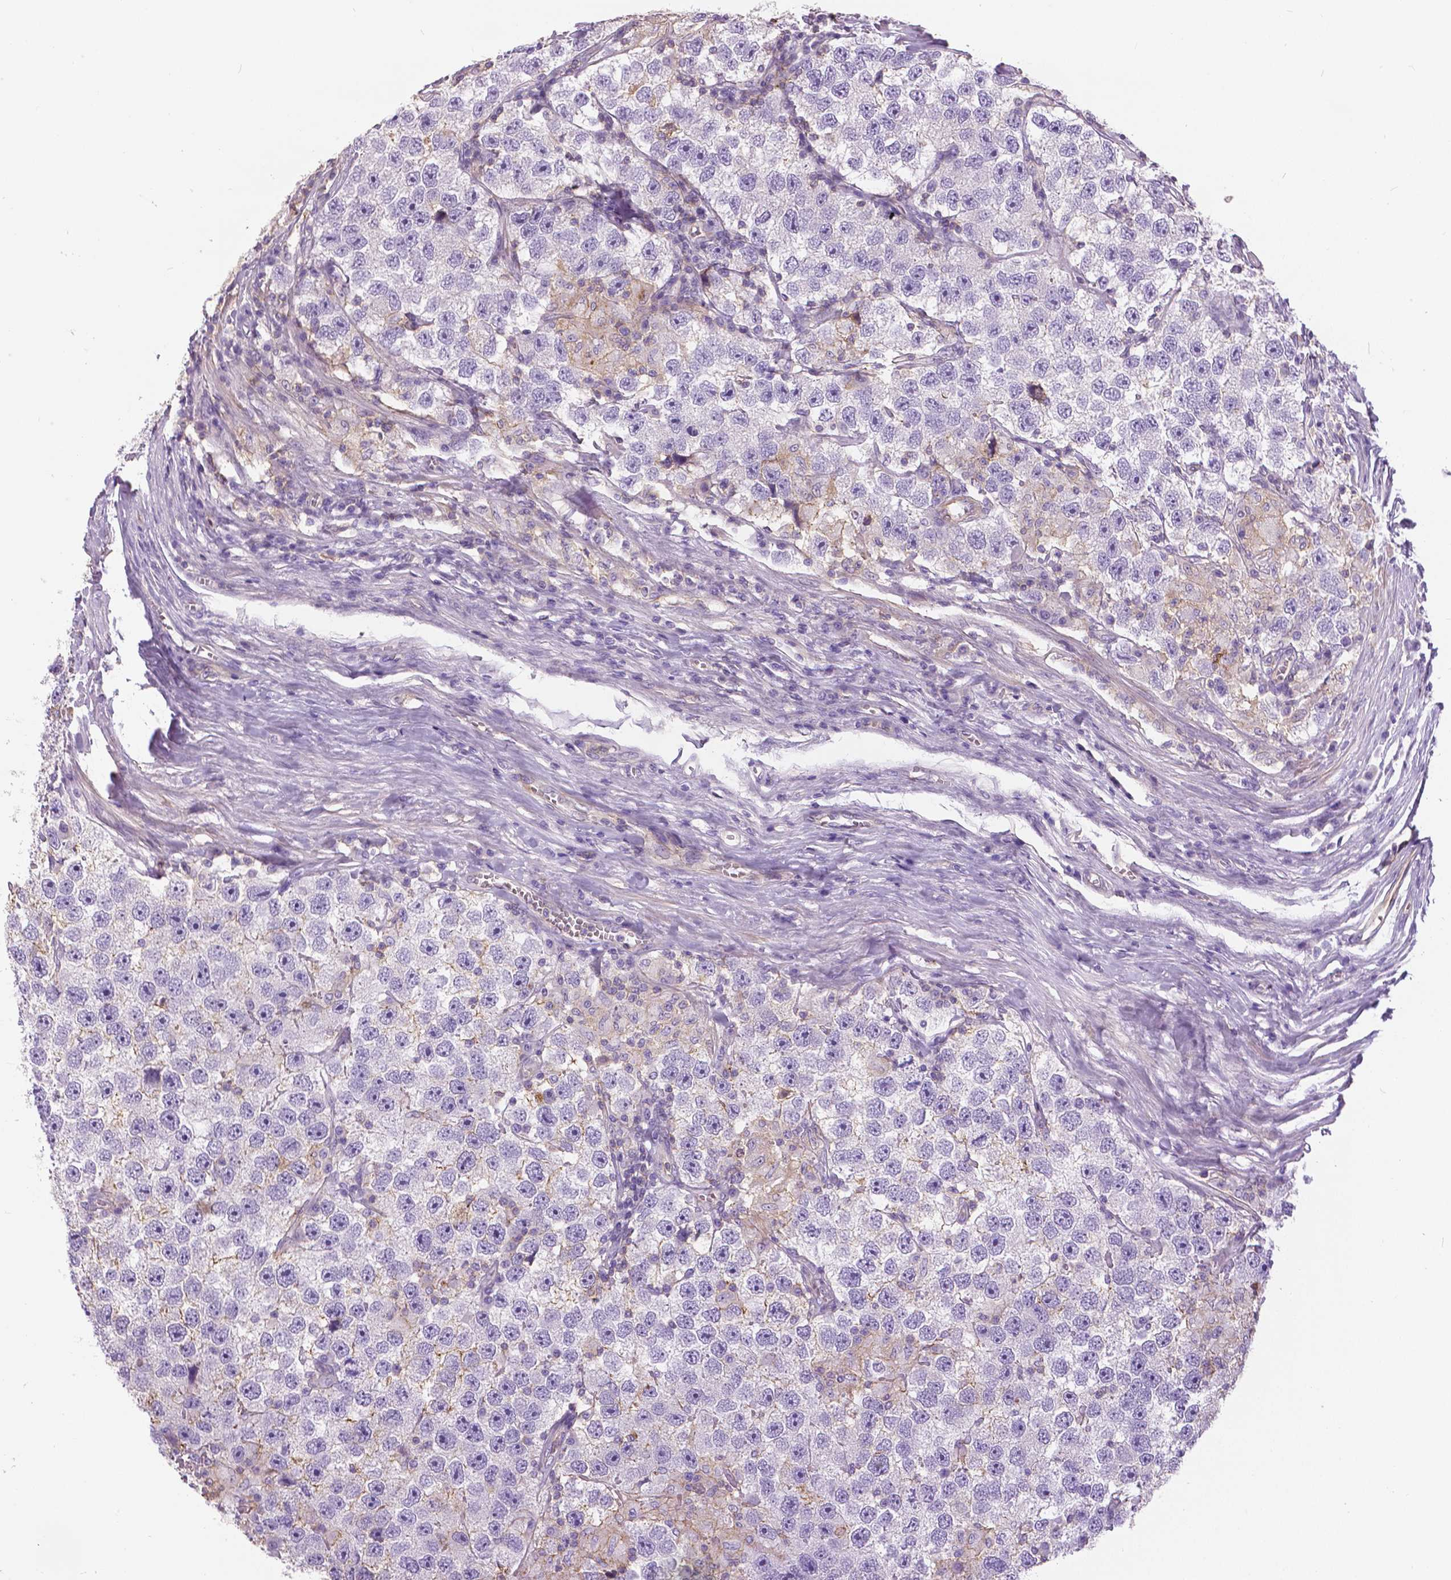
{"staining": {"intensity": "negative", "quantity": "none", "location": "none"}, "tissue": "testis cancer", "cell_type": "Tumor cells", "image_type": "cancer", "snomed": [{"axis": "morphology", "description": "Seminoma, NOS"}, {"axis": "topography", "description": "Testis"}], "caption": "A micrograph of testis seminoma stained for a protein shows no brown staining in tumor cells. (DAB (3,3'-diaminobenzidine) immunohistochemistry (IHC), high magnification).", "gene": "ANXA13", "patient": {"sex": "male", "age": 26}}